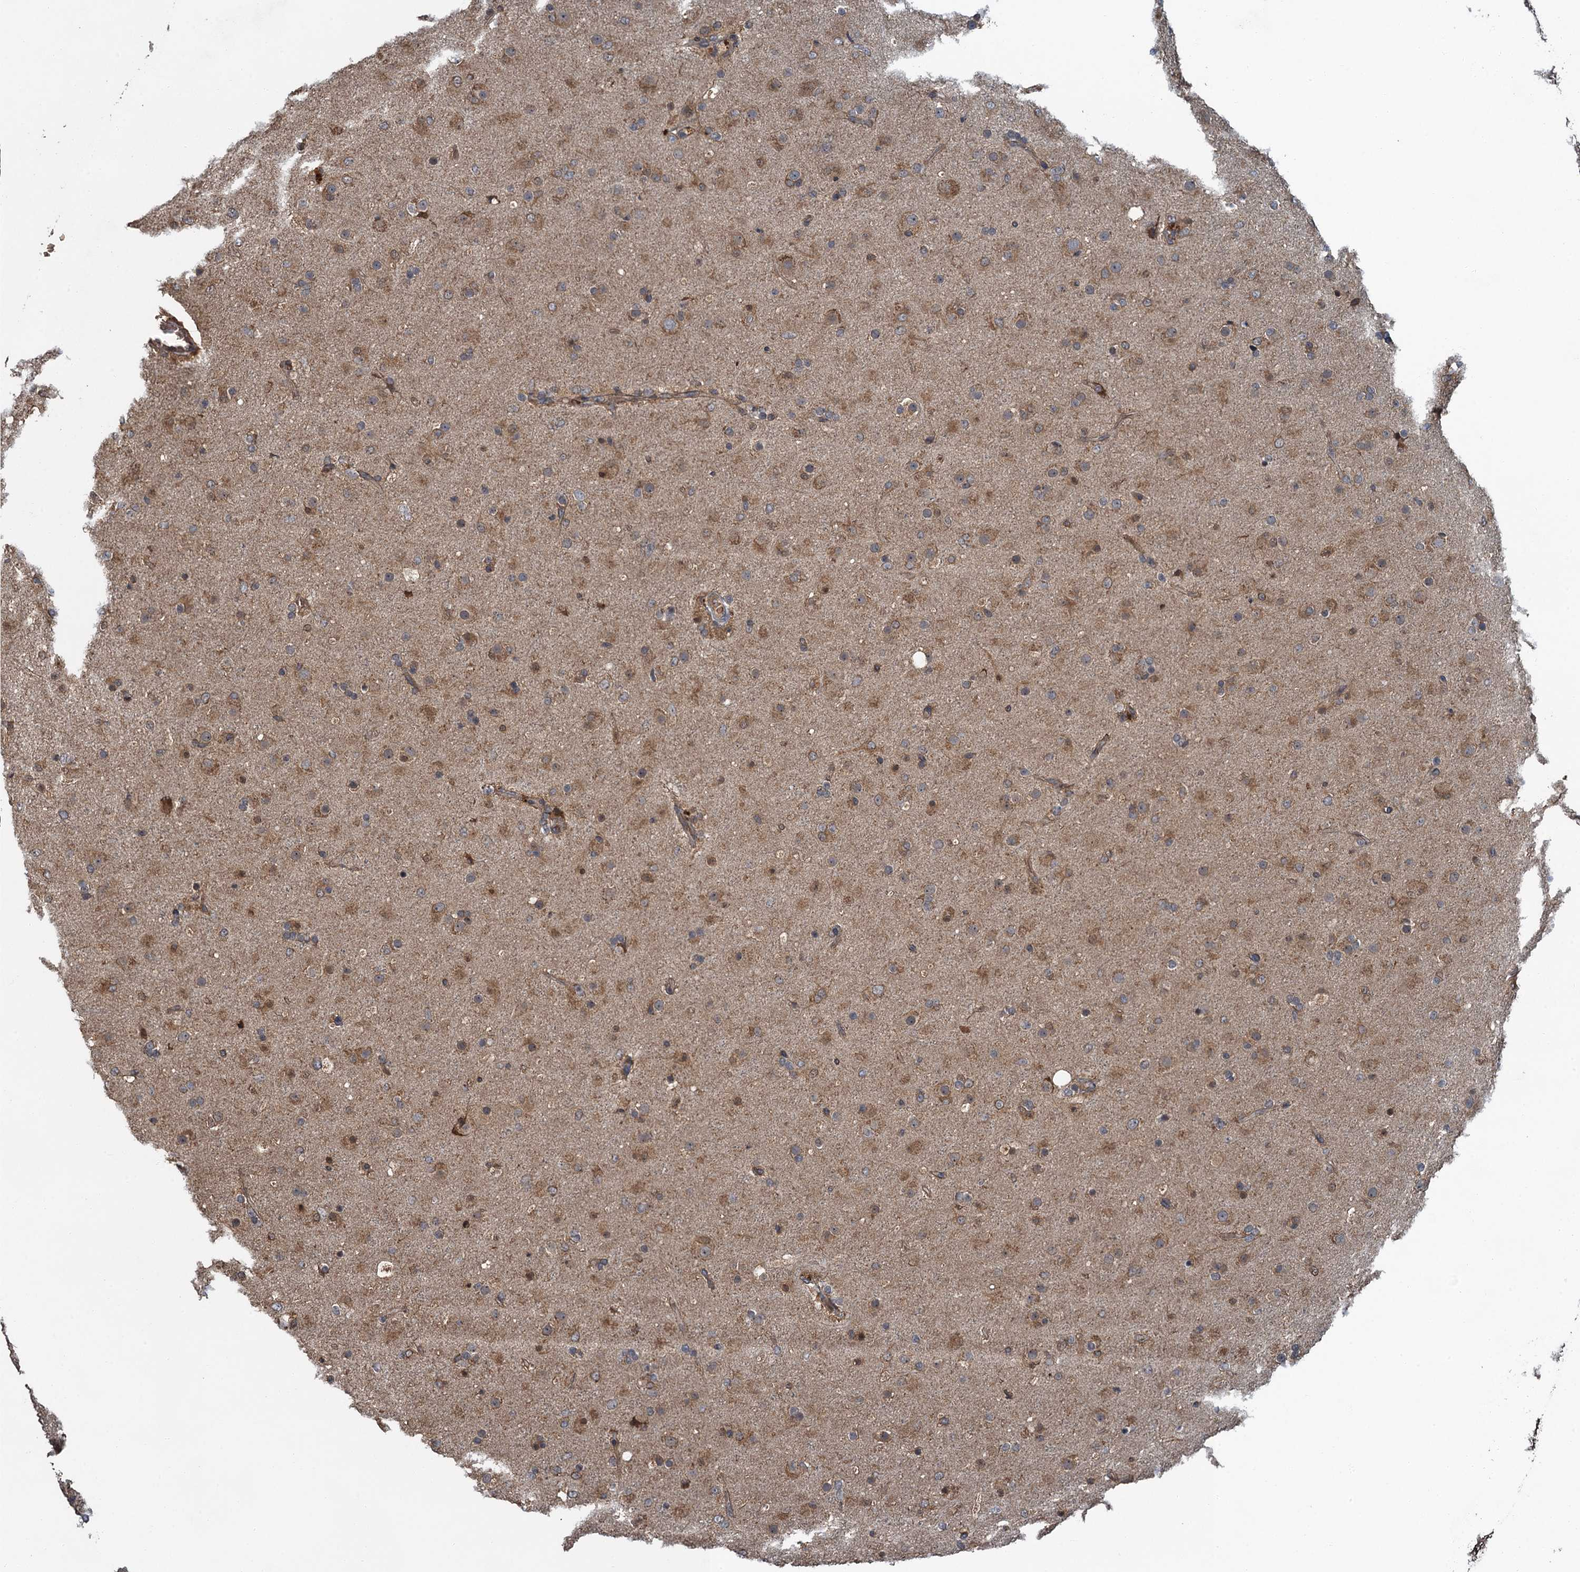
{"staining": {"intensity": "moderate", "quantity": ">75%", "location": "cytoplasmic/membranous"}, "tissue": "glioma", "cell_type": "Tumor cells", "image_type": "cancer", "snomed": [{"axis": "morphology", "description": "Glioma, malignant, Low grade"}, {"axis": "topography", "description": "Brain"}], "caption": "The immunohistochemical stain shows moderate cytoplasmic/membranous staining in tumor cells of glioma tissue.", "gene": "SNX32", "patient": {"sex": "male", "age": 65}}